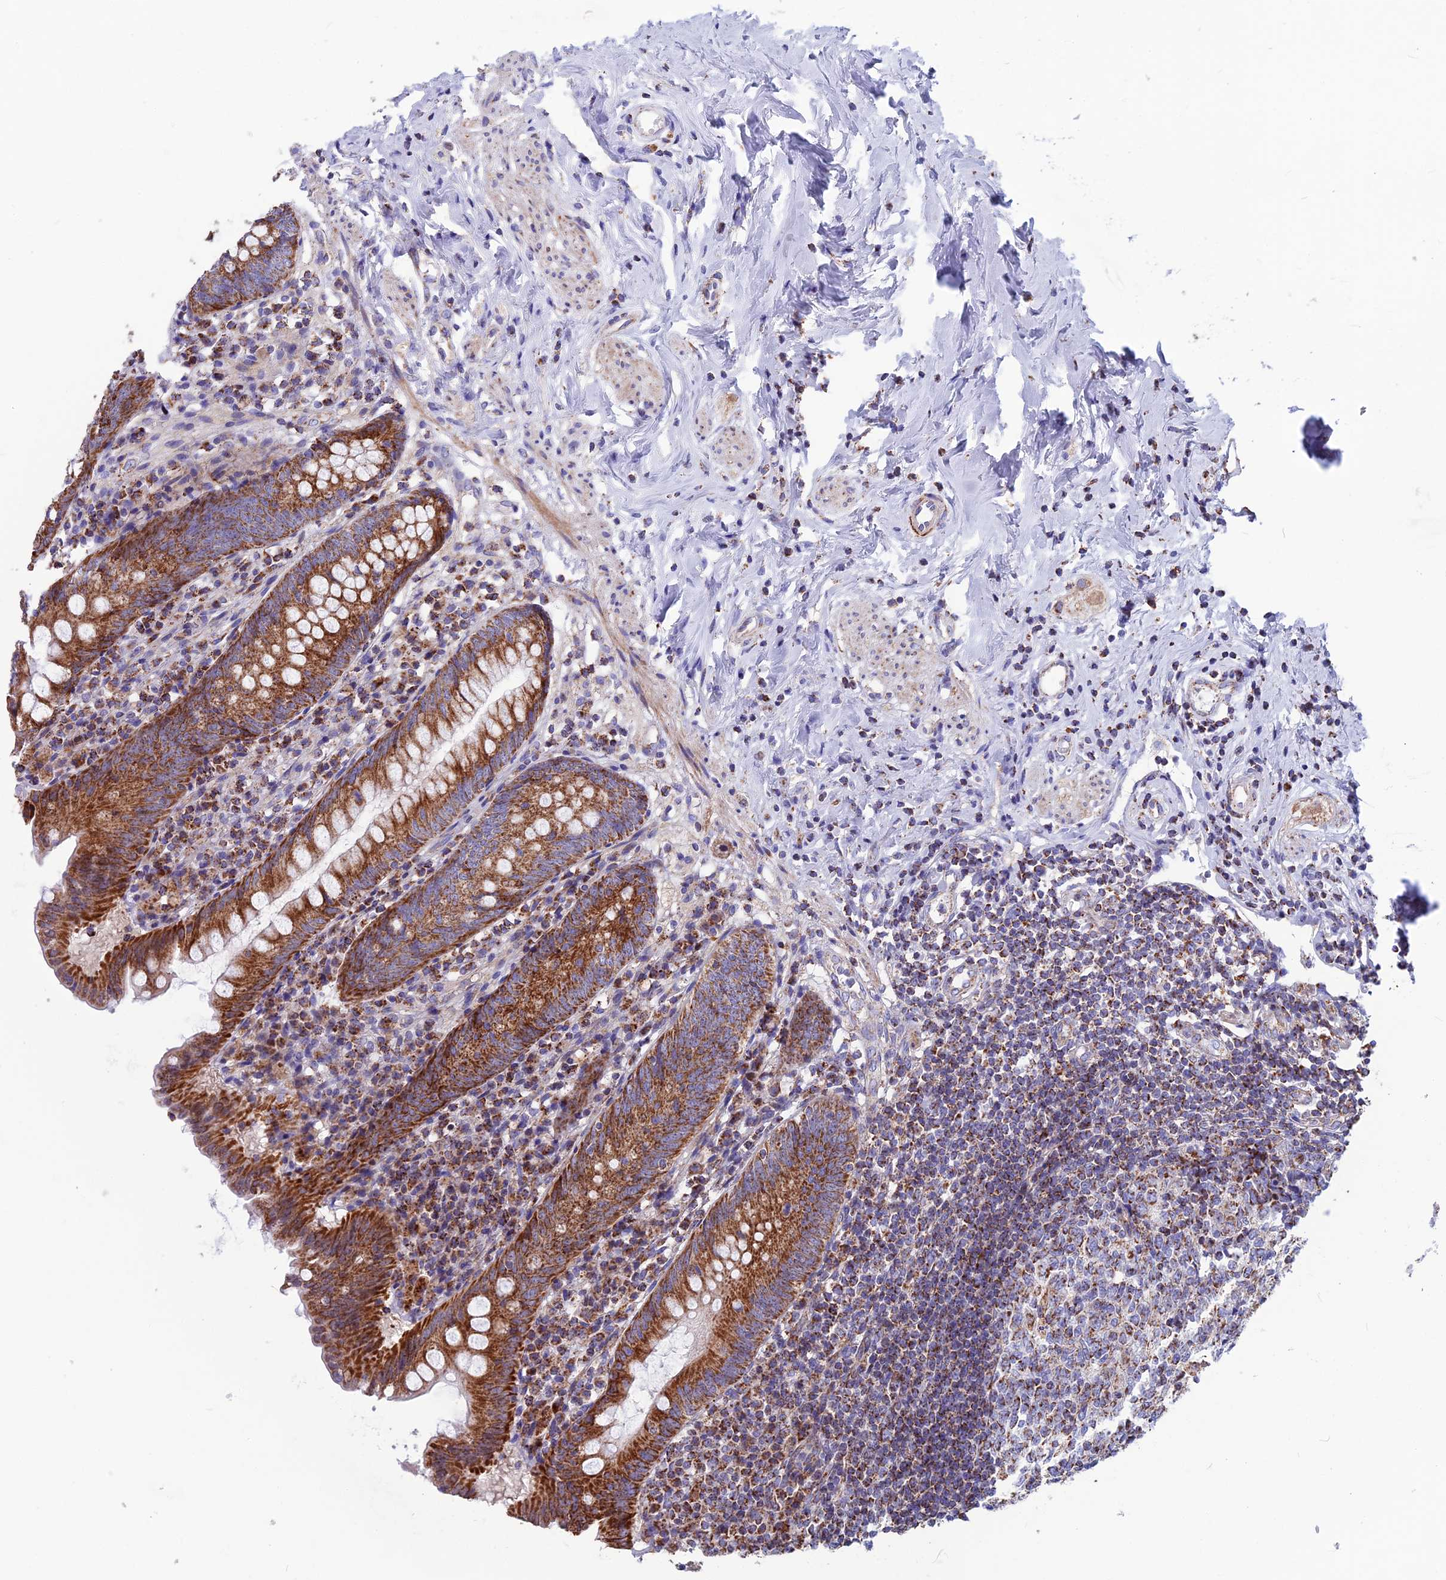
{"staining": {"intensity": "strong", "quantity": ">75%", "location": "cytoplasmic/membranous"}, "tissue": "appendix", "cell_type": "Glandular cells", "image_type": "normal", "snomed": [{"axis": "morphology", "description": "Normal tissue, NOS"}, {"axis": "topography", "description": "Appendix"}], "caption": "Brown immunohistochemical staining in normal human appendix reveals strong cytoplasmic/membranous positivity in about >75% of glandular cells.", "gene": "CS", "patient": {"sex": "female", "age": 54}}